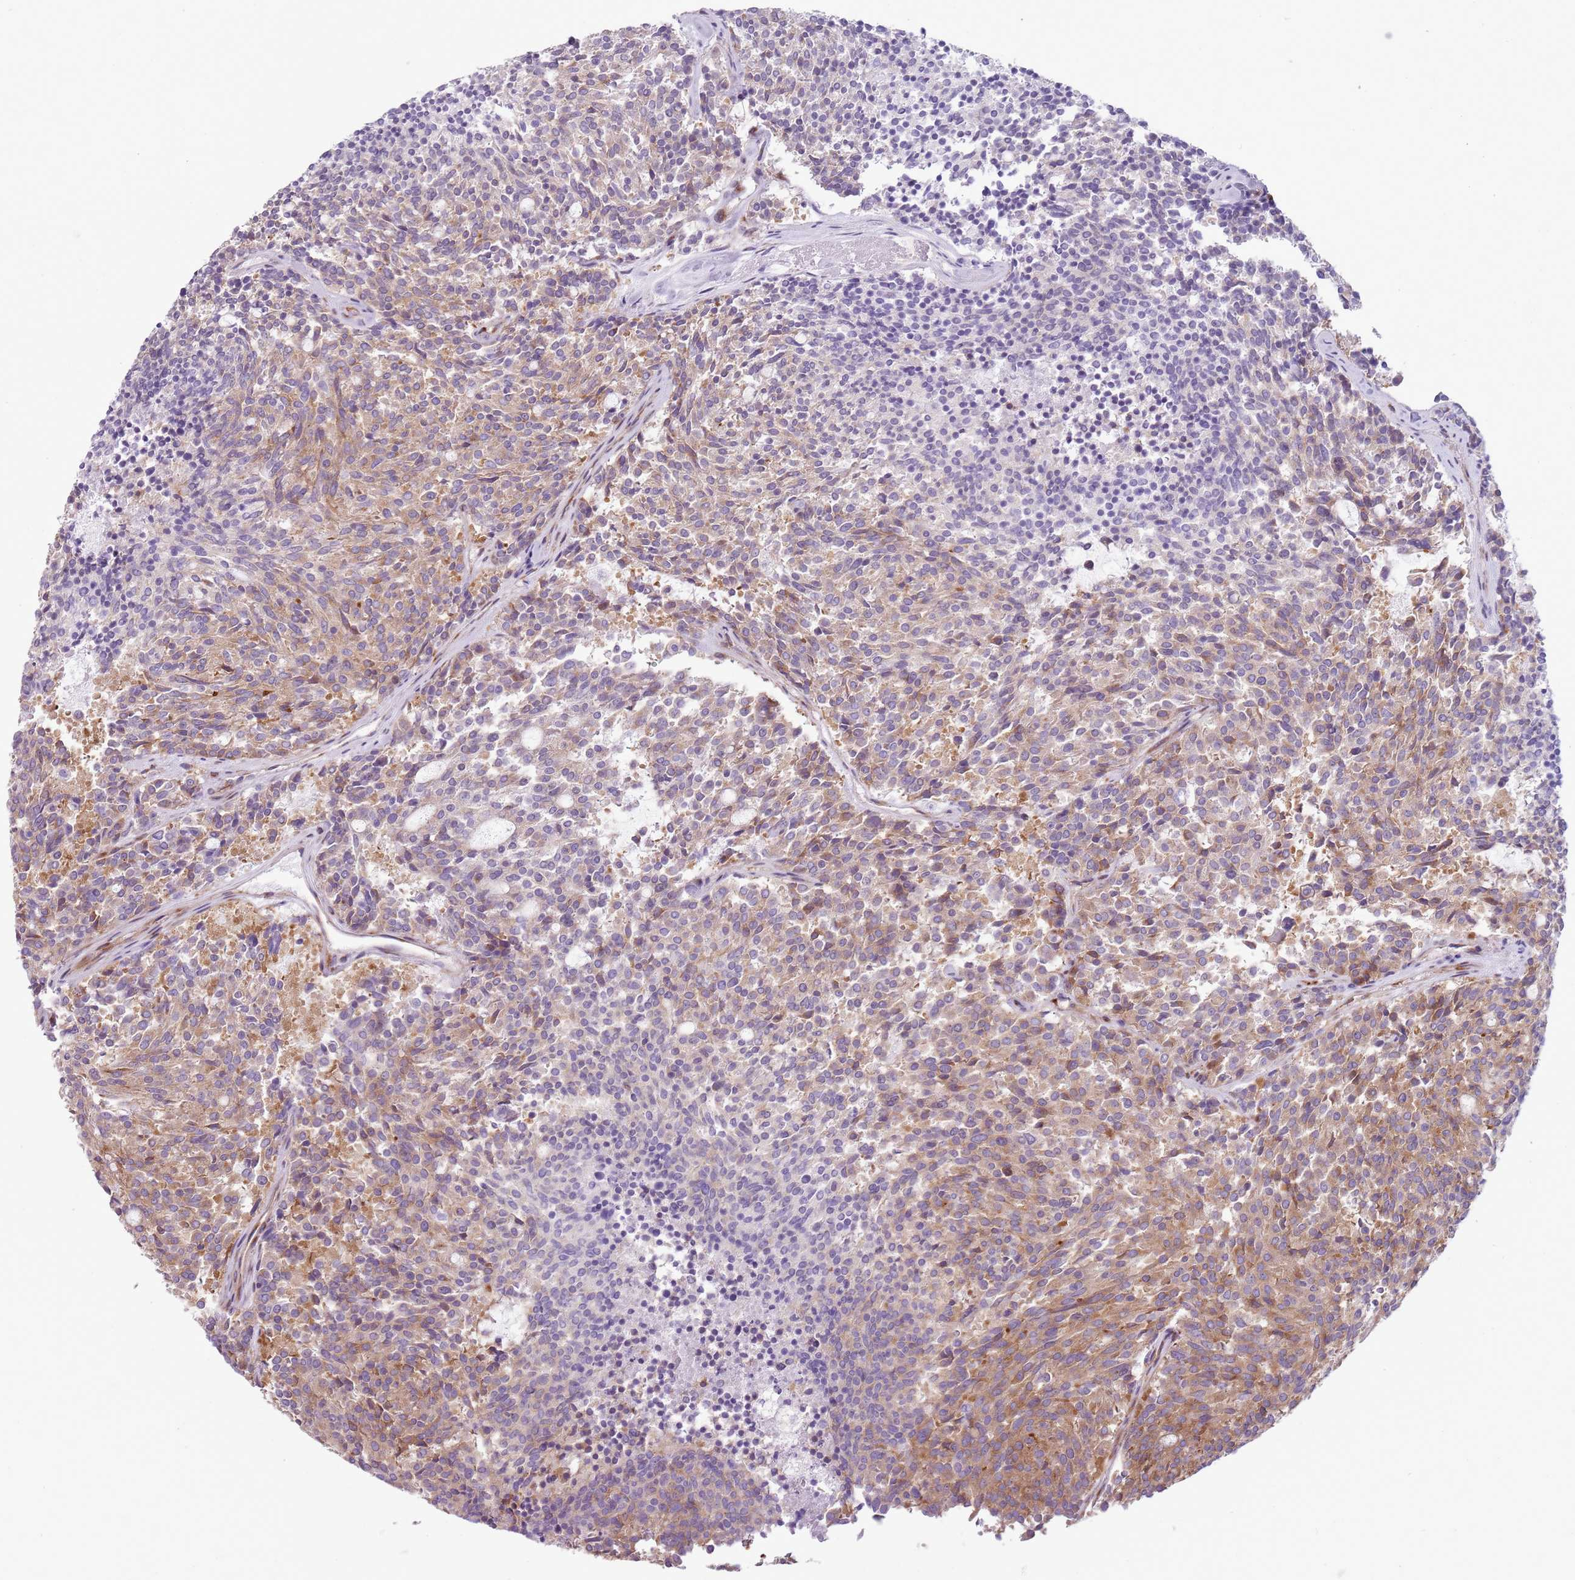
{"staining": {"intensity": "weak", "quantity": "25%-75%", "location": "cytoplasmic/membranous"}, "tissue": "carcinoid", "cell_type": "Tumor cells", "image_type": "cancer", "snomed": [{"axis": "morphology", "description": "Carcinoid, malignant, NOS"}, {"axis": "topography", "description": "Pancreas"}], "caption": "Brown immunohistochemical staining in human malignant carcinoid shows weak cytoplasmic/membranous expression in approximately 25%-75% of tumor cells. (DAB (3,3'-diaminobenzidine) IHC with brightfield microscopy, high magnification).", "gene": "SNX1", "patient": {"sex": "female", "age": 54}}